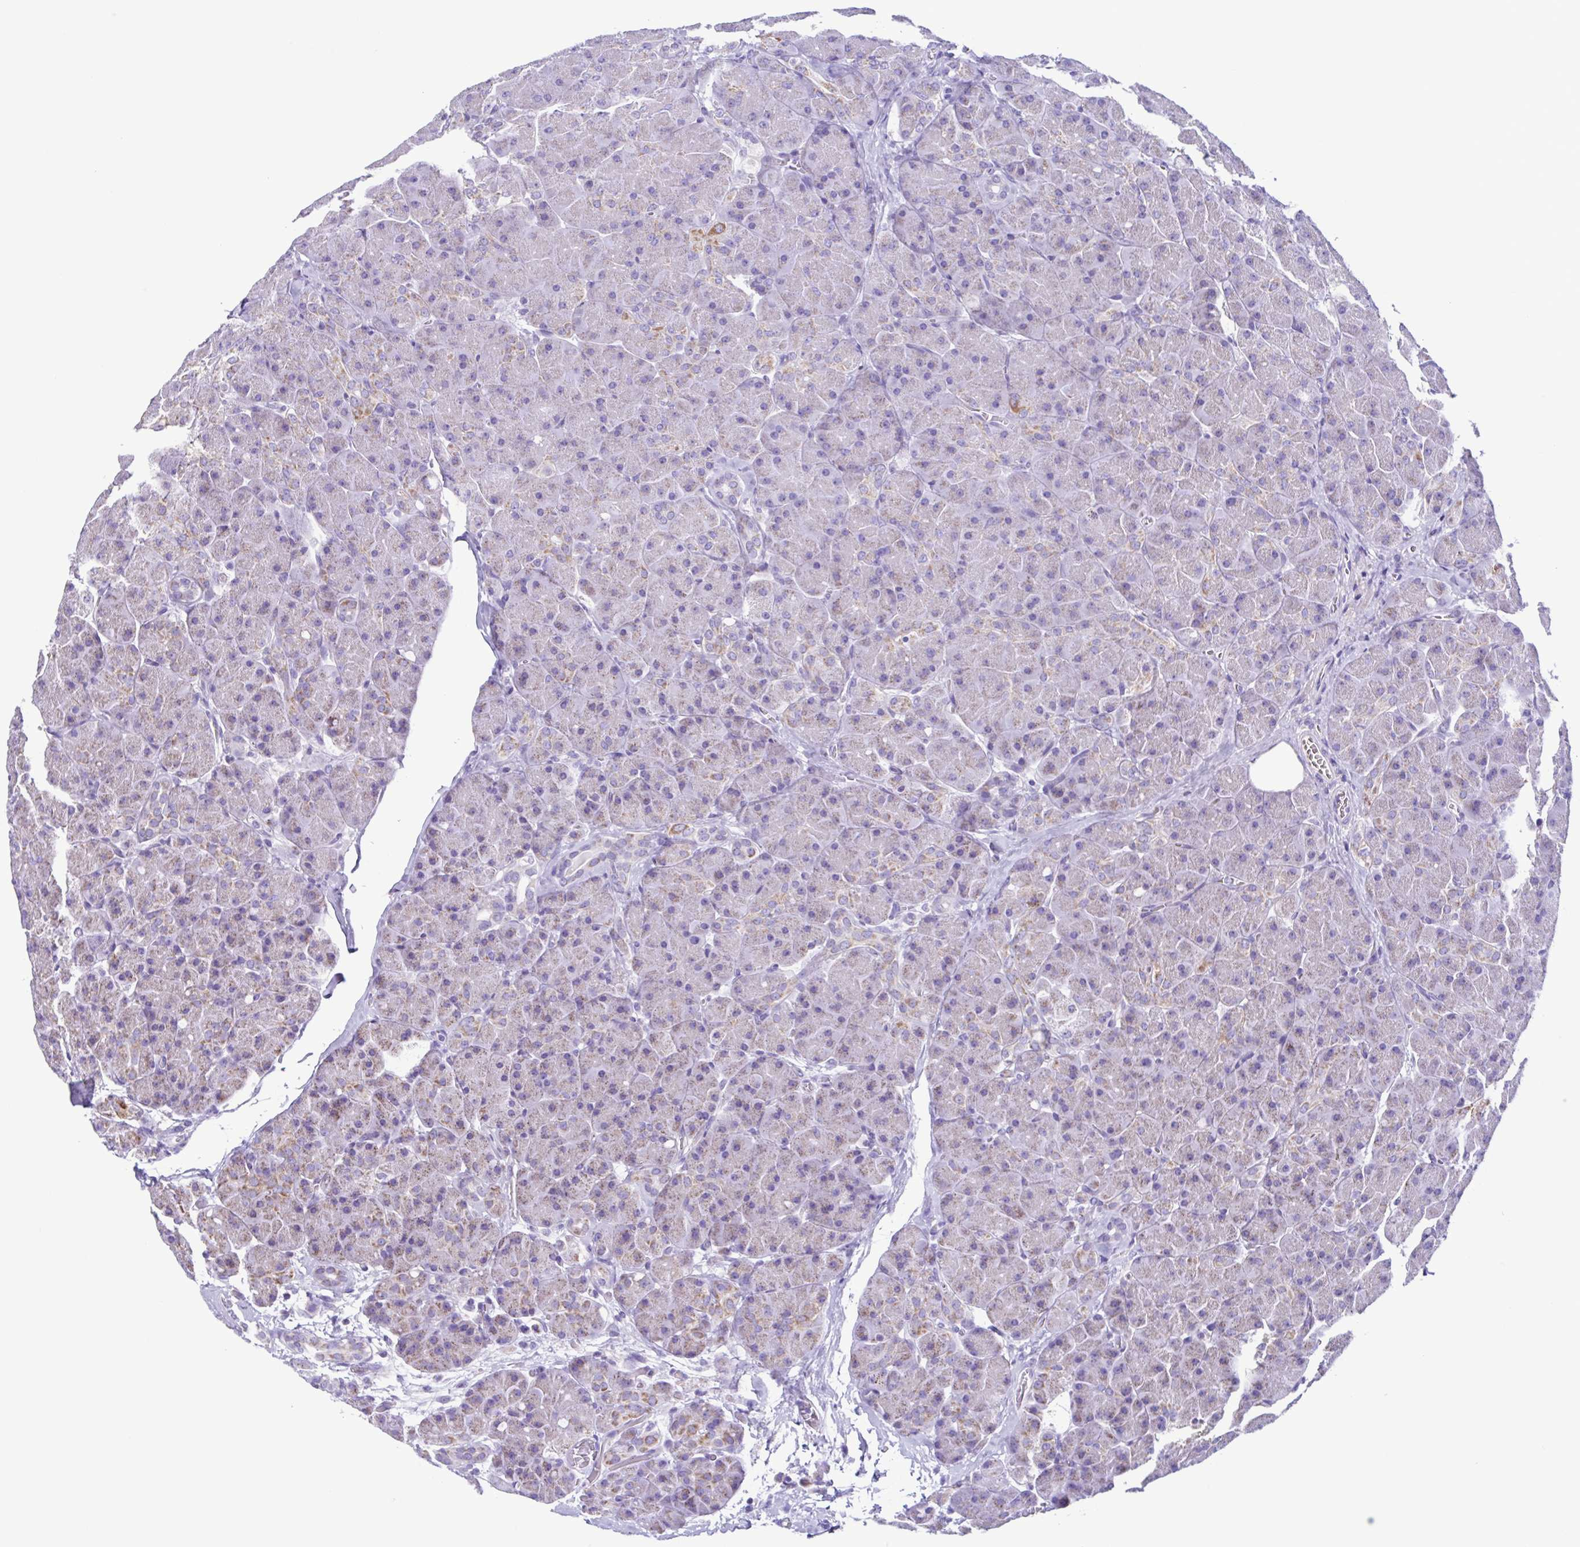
{"staining": {"intensity": "moderate", "quantity": "<25%", "location": "cytoplasmic/membranous"}, "tissue": "pancreas", "cell_type": "Exocrine glandular cells", "image_type": "normal", "snomed": [{"axis": "morphology", "description": "Normal tissue, NOS"}, {"axis": "topography", "description": "Pancreas"}], "caption": "Pancreas stained with immunohistochemistry (IHC) reveals moderate cytoplasmic/membranous expression in approximately <25% of exocrine glandular cells. The staining was performed using DAB to visualize the protein expression in brown, while the nuclei were stained in blue with hematoxylin (Magnification: 20x).", "gene": "ACTRT3", "patient": {"sex": "male", "age": 55}}